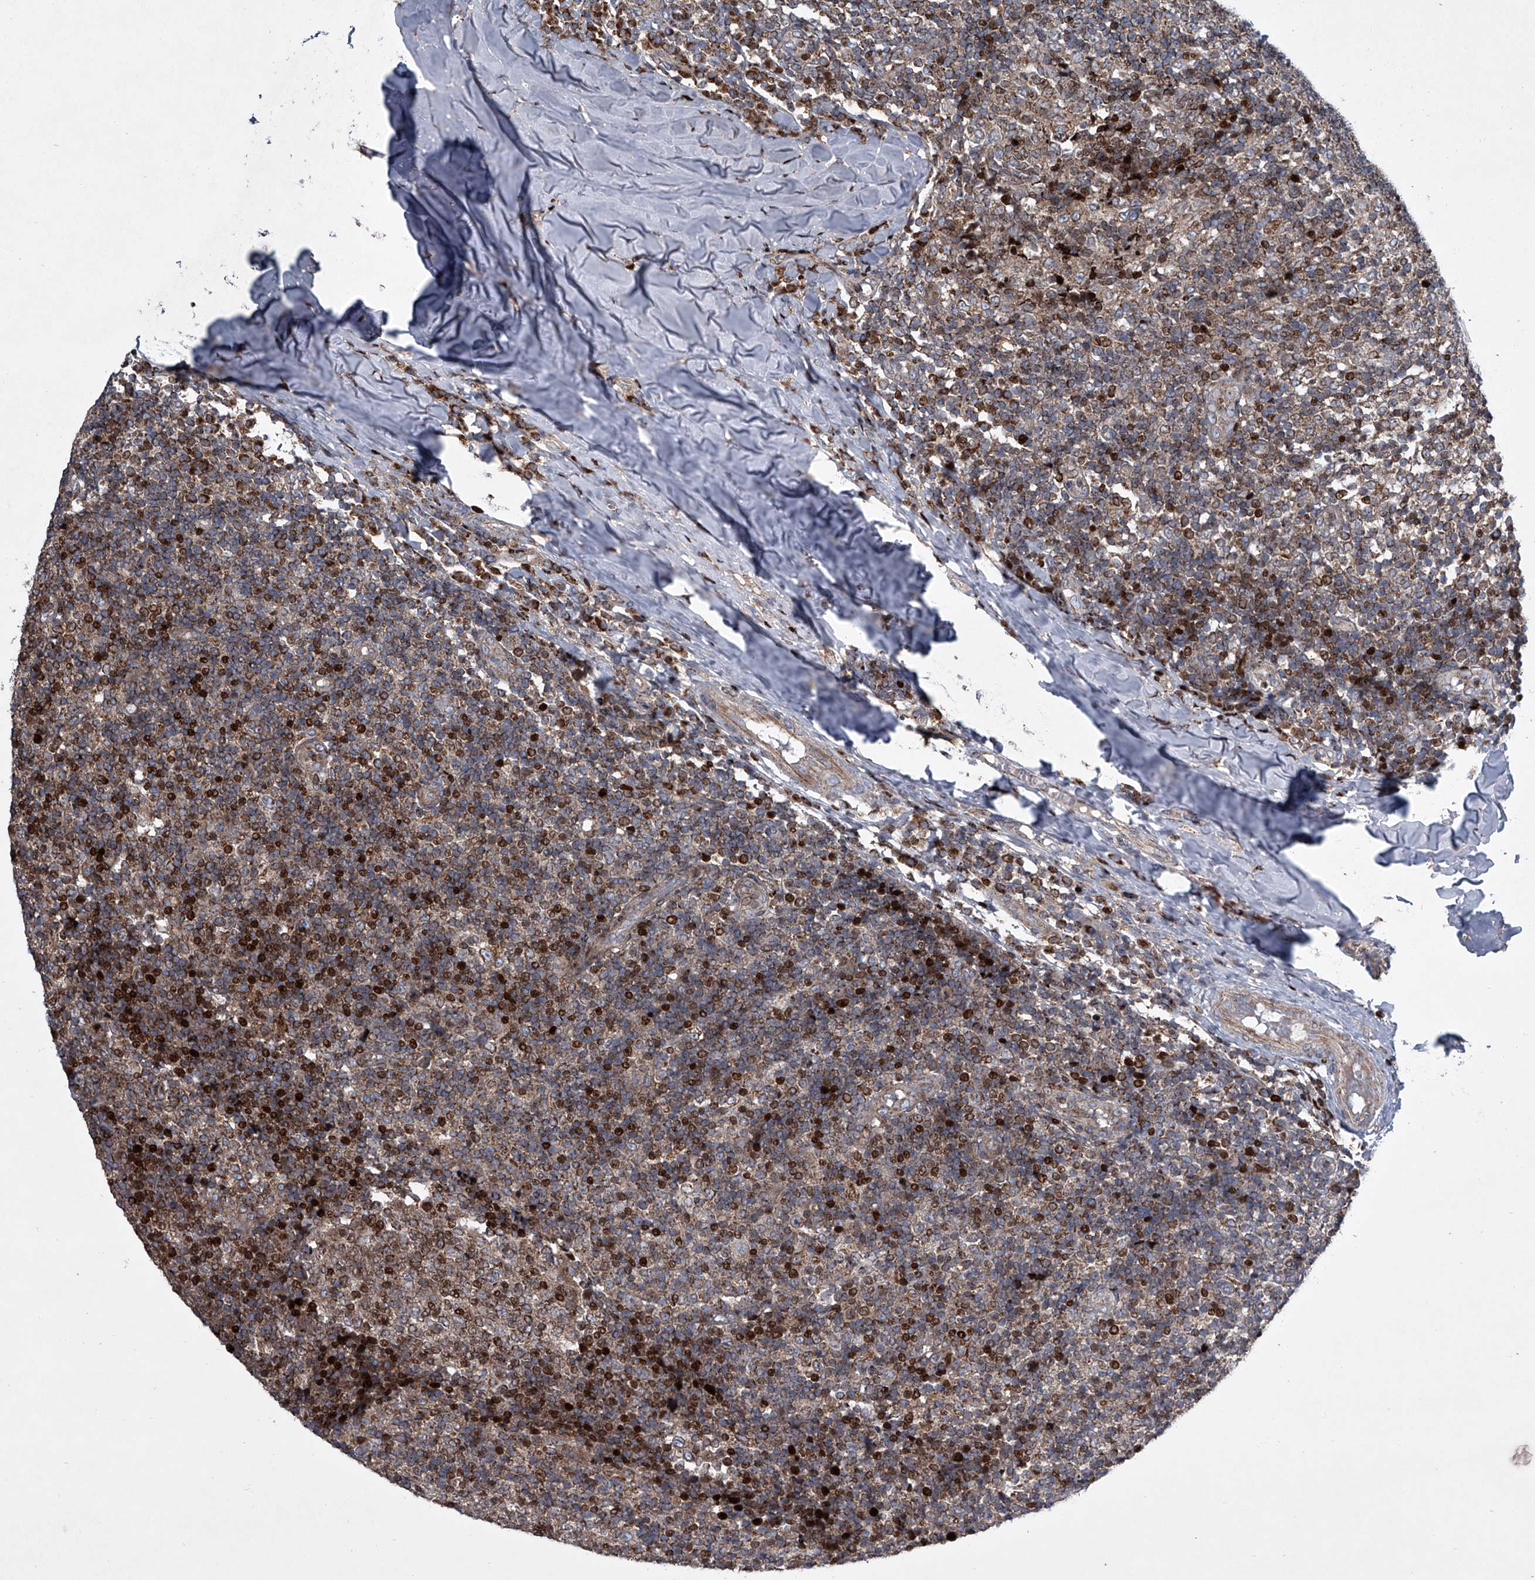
{"staining": {"intensity": "strong", "quantity": "25%-75%", "location": "cytoplasmic/membranous,nuclear"}, "tissue": "tonsil", "cell_type": "Germinal center cells", "image_type": "normal", "snomed": [{"axis": "morphology", "description": "Normal tissue, NOS"}, {"axis": "topography", "description": "Tonsil"}], "caption": "A high amount of strong cytoplasmic/membranous,nuclear positivity is appreciated in approximately 25%-75% of germinal center cells in unremarkable tonsil.", "gene": "STRADA", "patient": {"sex": "female", "age": 19}}